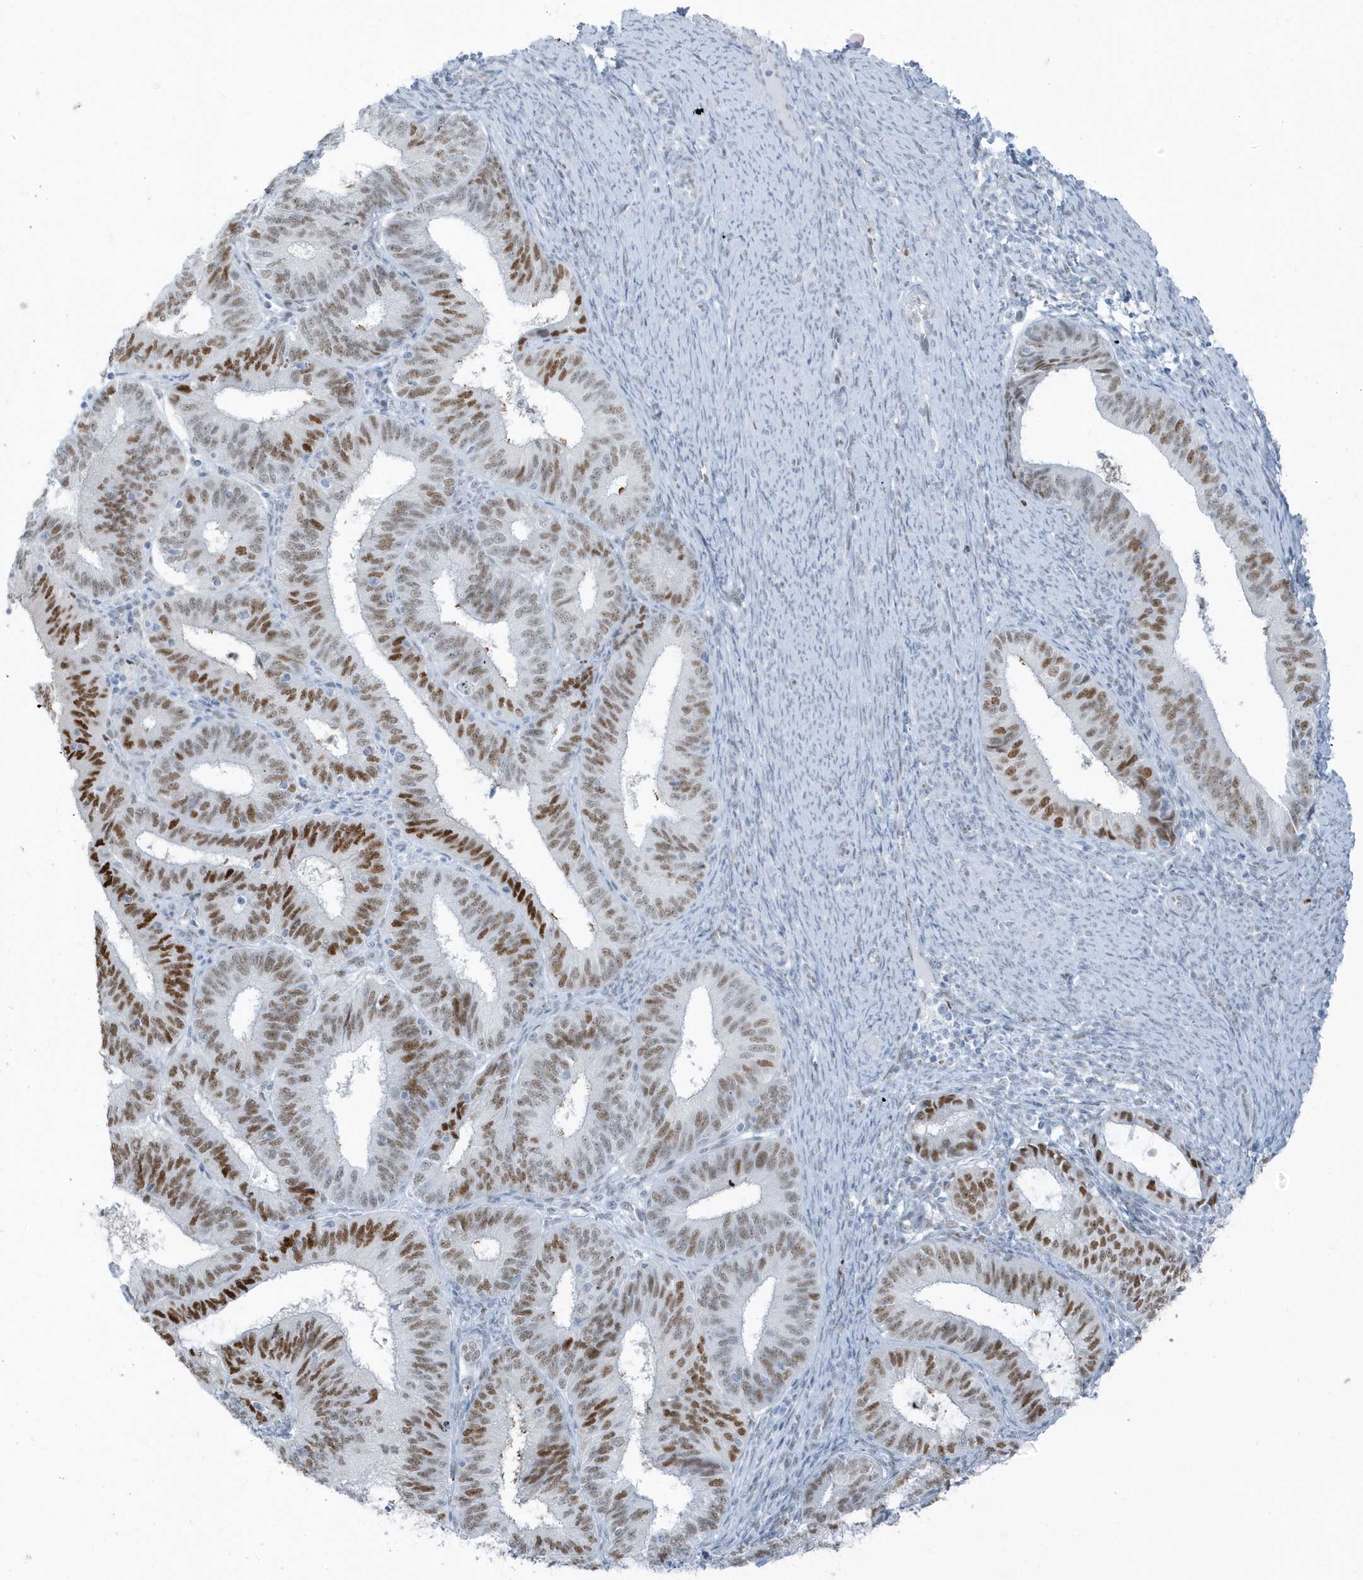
{"staining": {"intensity": "strong", "quantity": ">75%", "location": "nuclear"}, "tissue": "endometrial cancer", "cell_type": "Tumor cells", "image_type": "cancer", "snomed": [{"axis": "morphology", "description": "Adenocarcinoma, NOS"}, {"axis": "topography", "description": "Endometrium"}], "caption": "IHC micrograph of neoplastic tissue: endometrial cancer stained using IHC exhibits high levels of strong protein expression localized specifically in the nuclear of tumor cells, appearing as a nuclear brown color.", "gene": "SMIM34", "patient": {"sex": "female", "age": 51}}